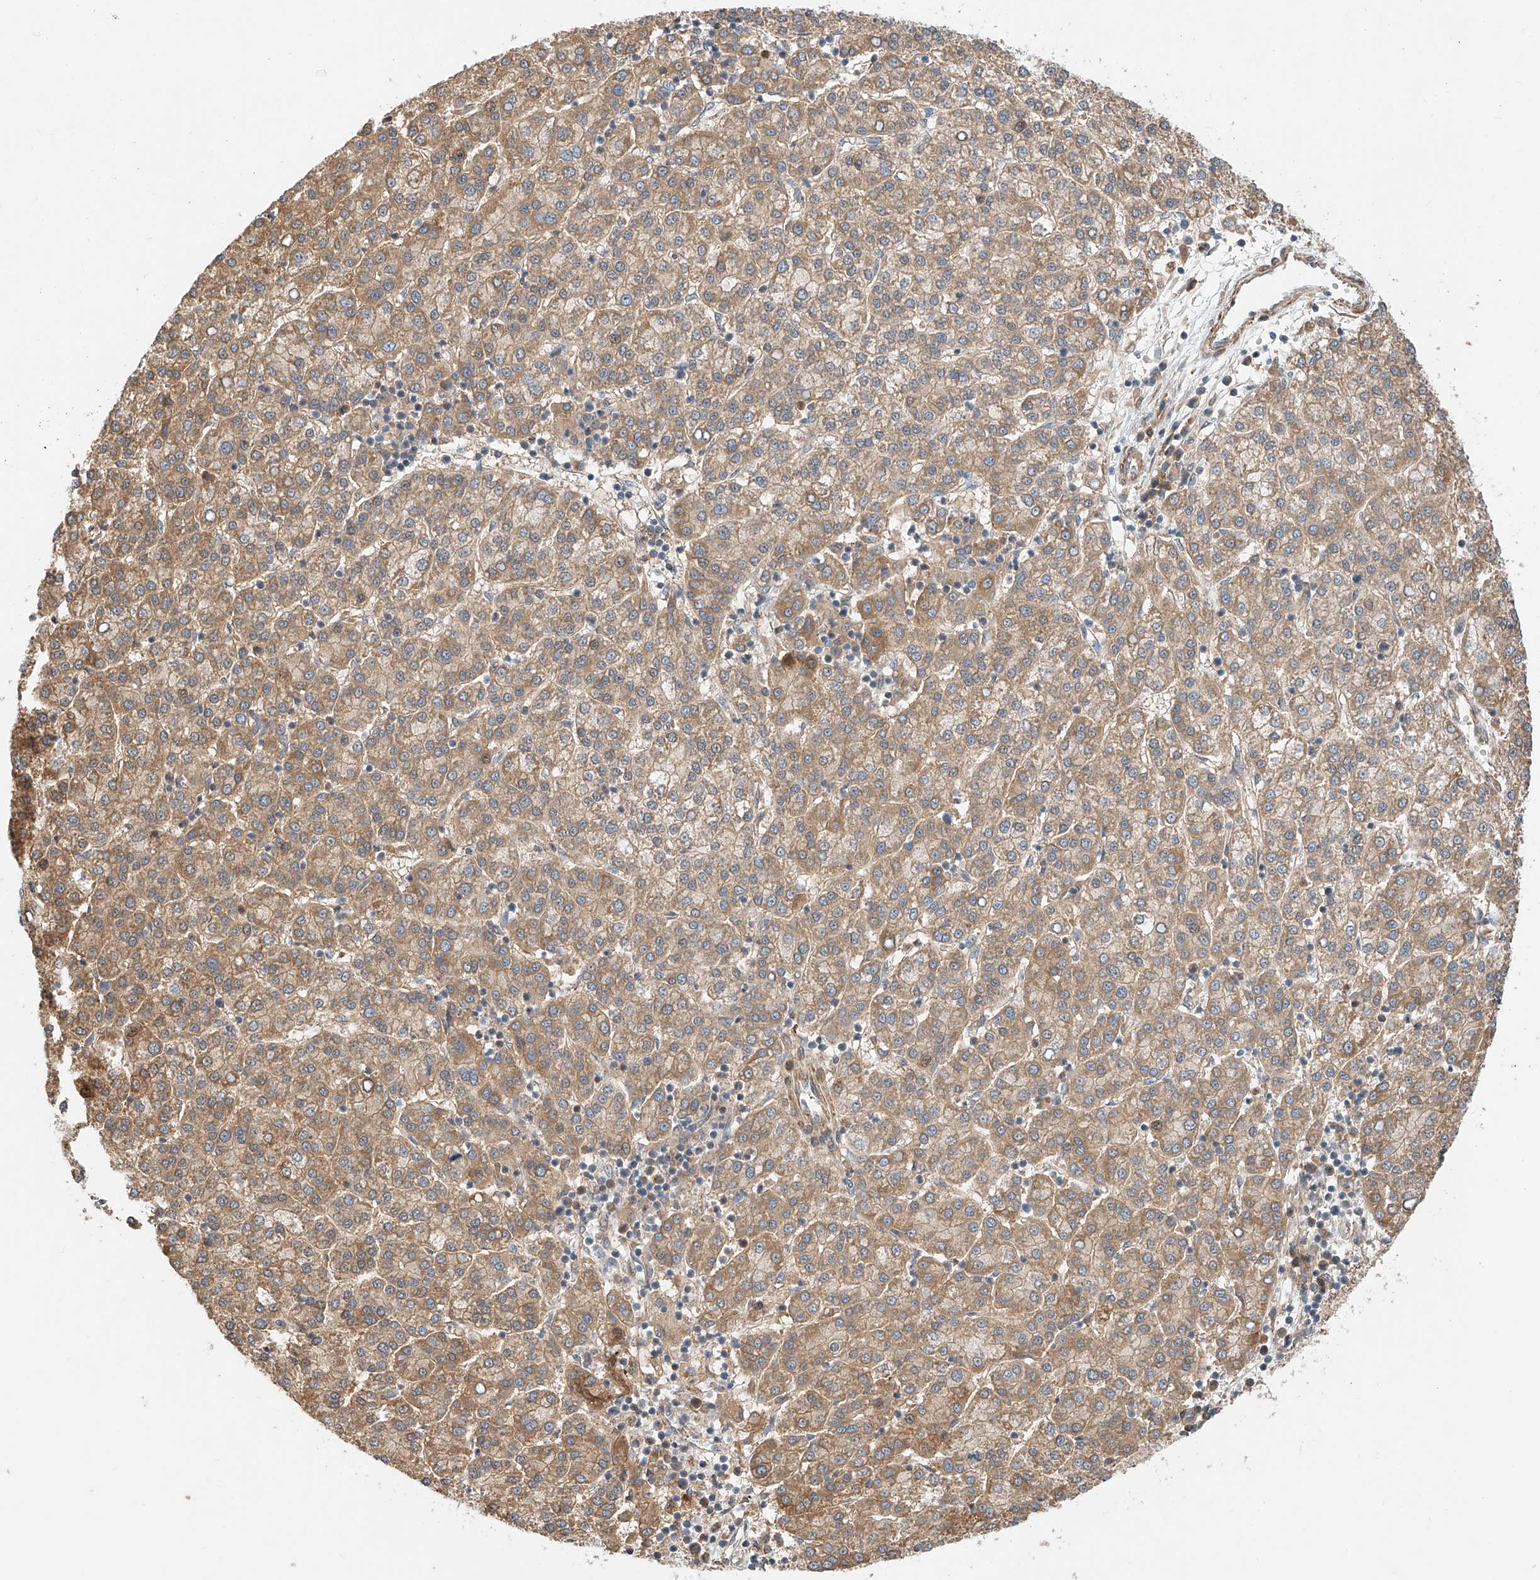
{"staining": {"intensity": "moderate", "quantity": ">75%", "location": "cytoplasmic/membranous"}, "tissue": "liver cancer", "cell_type": "Tumor cells", "image_type": "cancer", "snomed": [{"axis": "morphology", "description": "Carcinoma, Hepatocellular, NOS"}, {"axis": "topography", "description": "Liver"}], "caption": "There is medium levels of moderate cytoplasmic/membranous expression in tumor cells of liver hepatocellular carcinoma, as demonstrated by immunohistochemical staining (brown color).", "gene": "CPAMD8", "patient": {"sex": "female", "age": 58}}